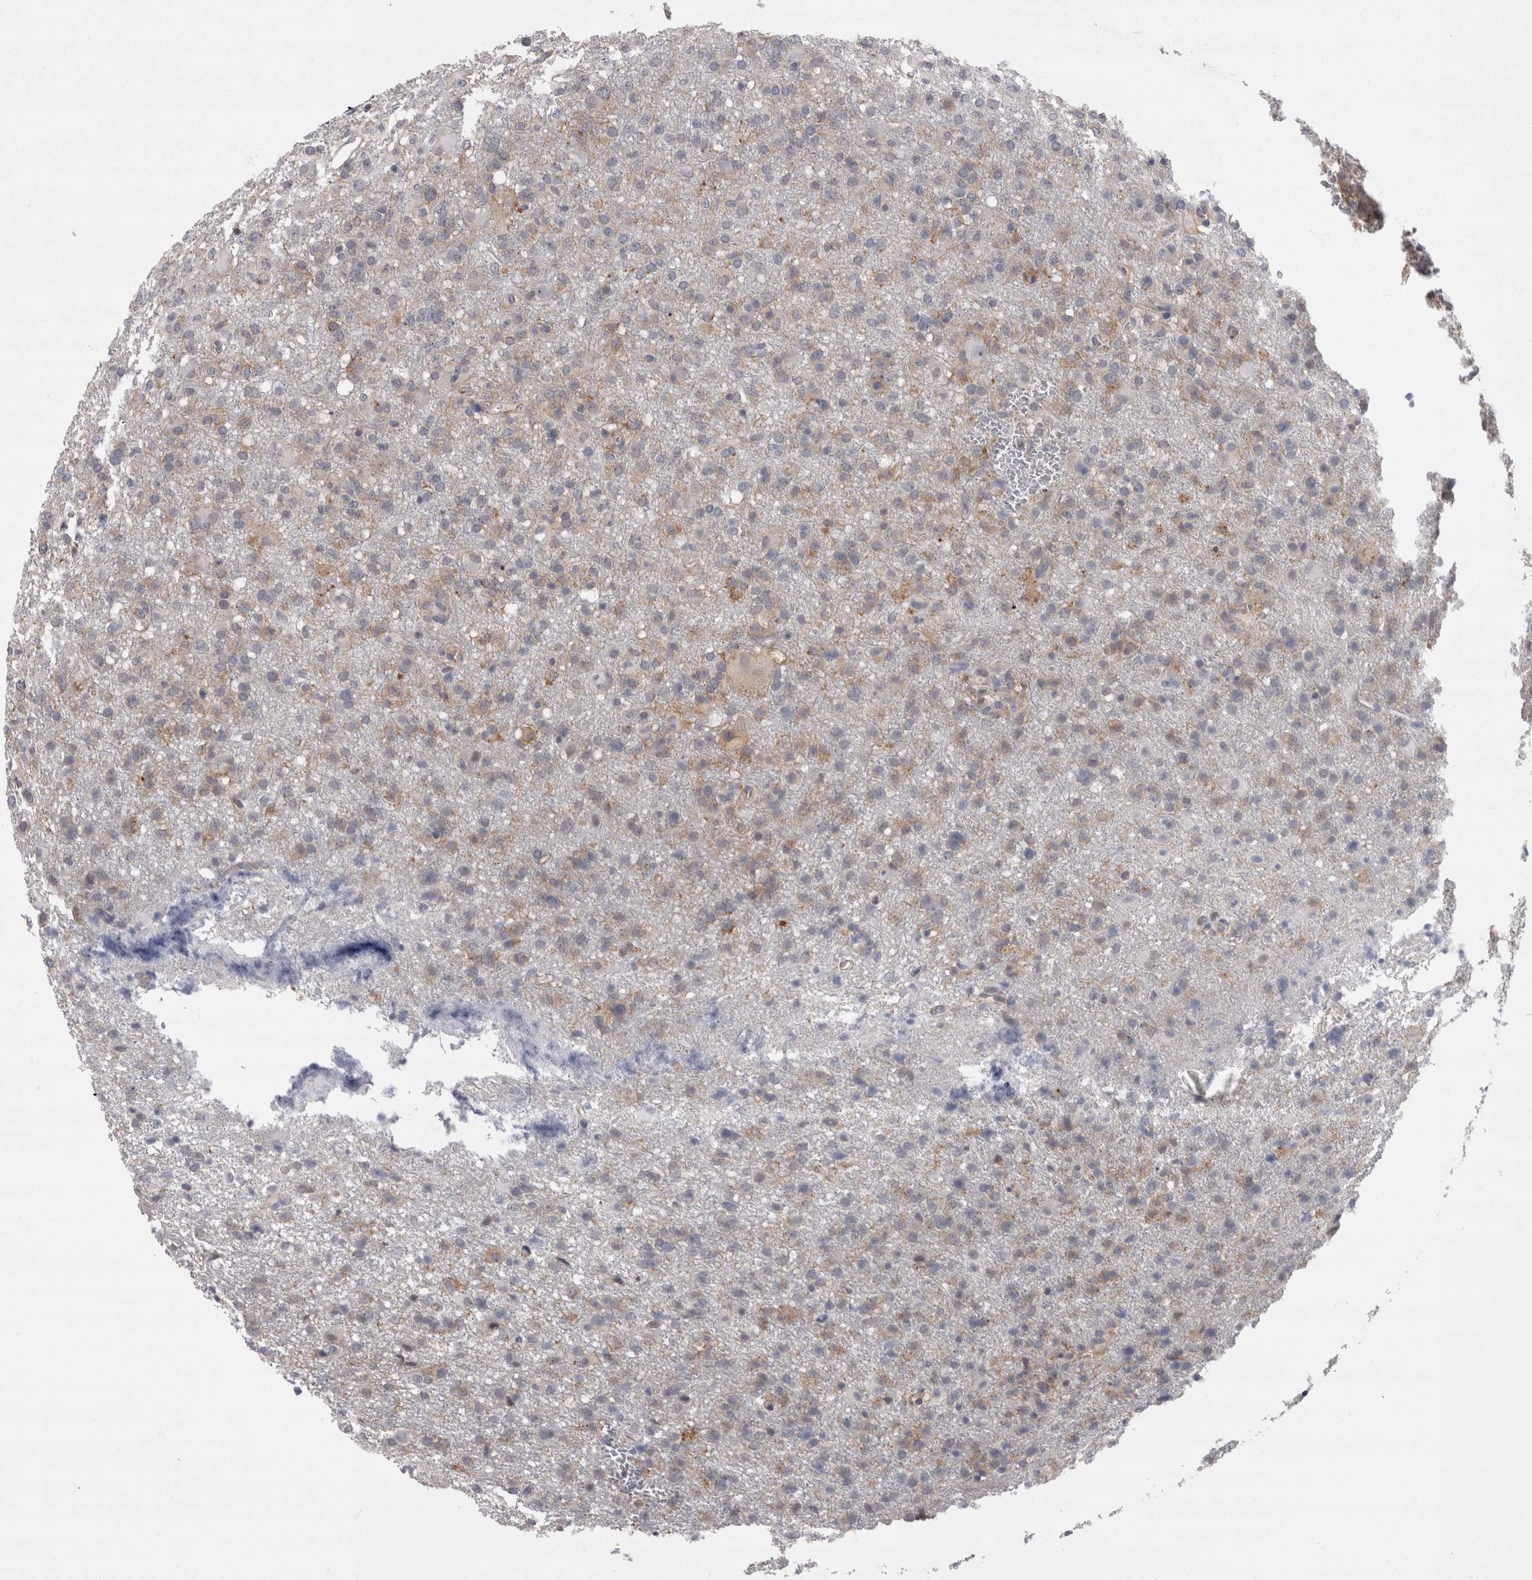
{"staining": {"intensity": "weak", "quantity": "<25%", "location": "cytoplasmic/membranous"}, "tissue": "glioma", "cell_type": "Tumor cells", "image_type": "cancer", "snomed": [{"axis": "morphology", "description": "Glioma, malignant, High grade"}, {"axis": "topography", "description": "Brain"}], "caption": "An image of malignant glioma (high-grade) stained for a protein displays no brown staining in tumor cells.", "gene": "LYZL6", "patient": {"sex": "female", "age": 57}}